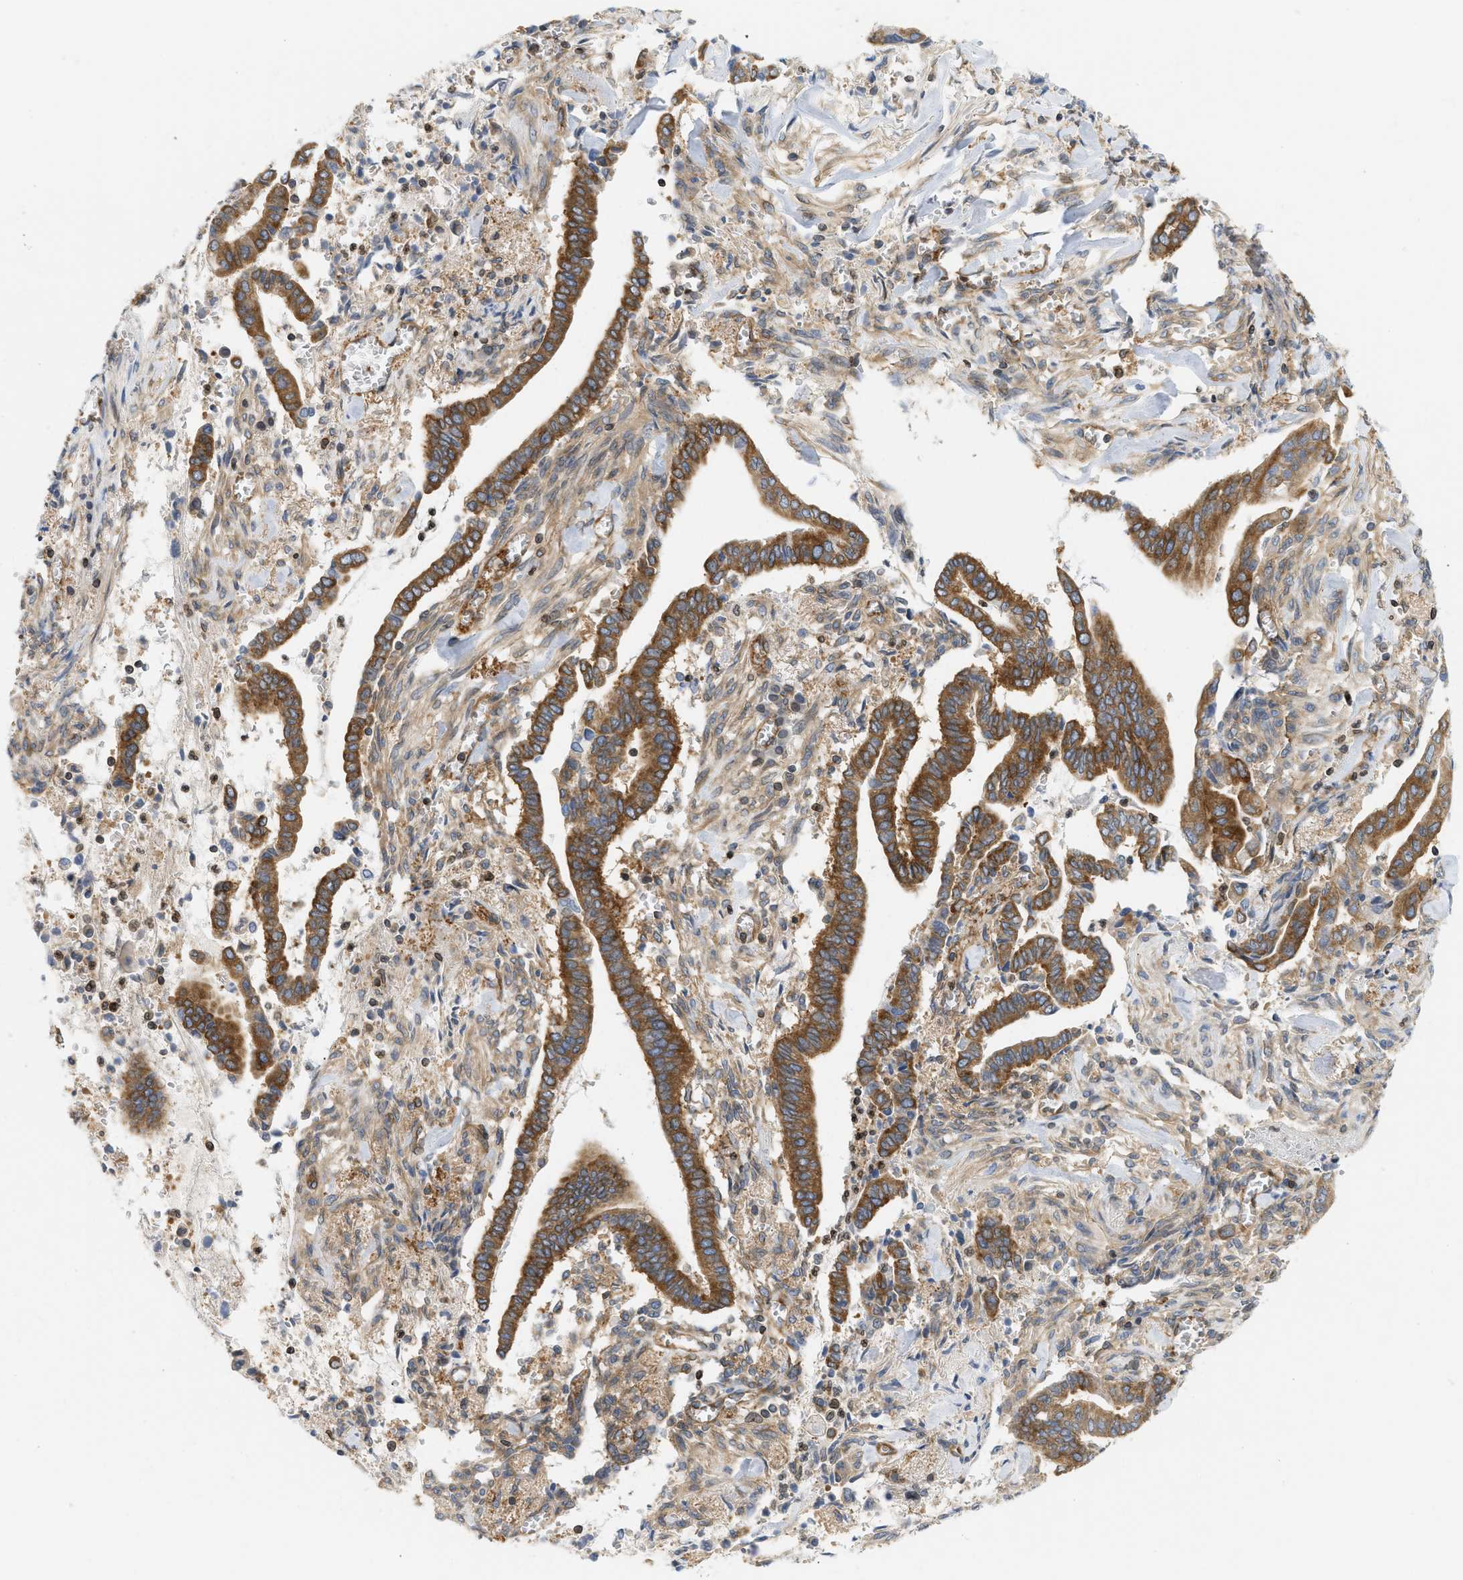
{"staining": {"intensity": "strong", "quantity": ">75%", "location": "cytoplasmic/membranous"}, "tissue": "cervical cancer", "cell_type": "Tumor cells", "image_type": "cancer", "snomed": [{"axis": "morphology", "description": "Adenocarcinoma, NOS"}, {"axis": "topography", "description": "Cervix"}], "caption": "Immunohistochemical staining of adenocarcinoma (cervical) reveals strong cytoplasmic/membranous protein positivity in about >75% of tumor cells.", "gene": "STRN", "patient": {"sex": "female", "age": 44}}